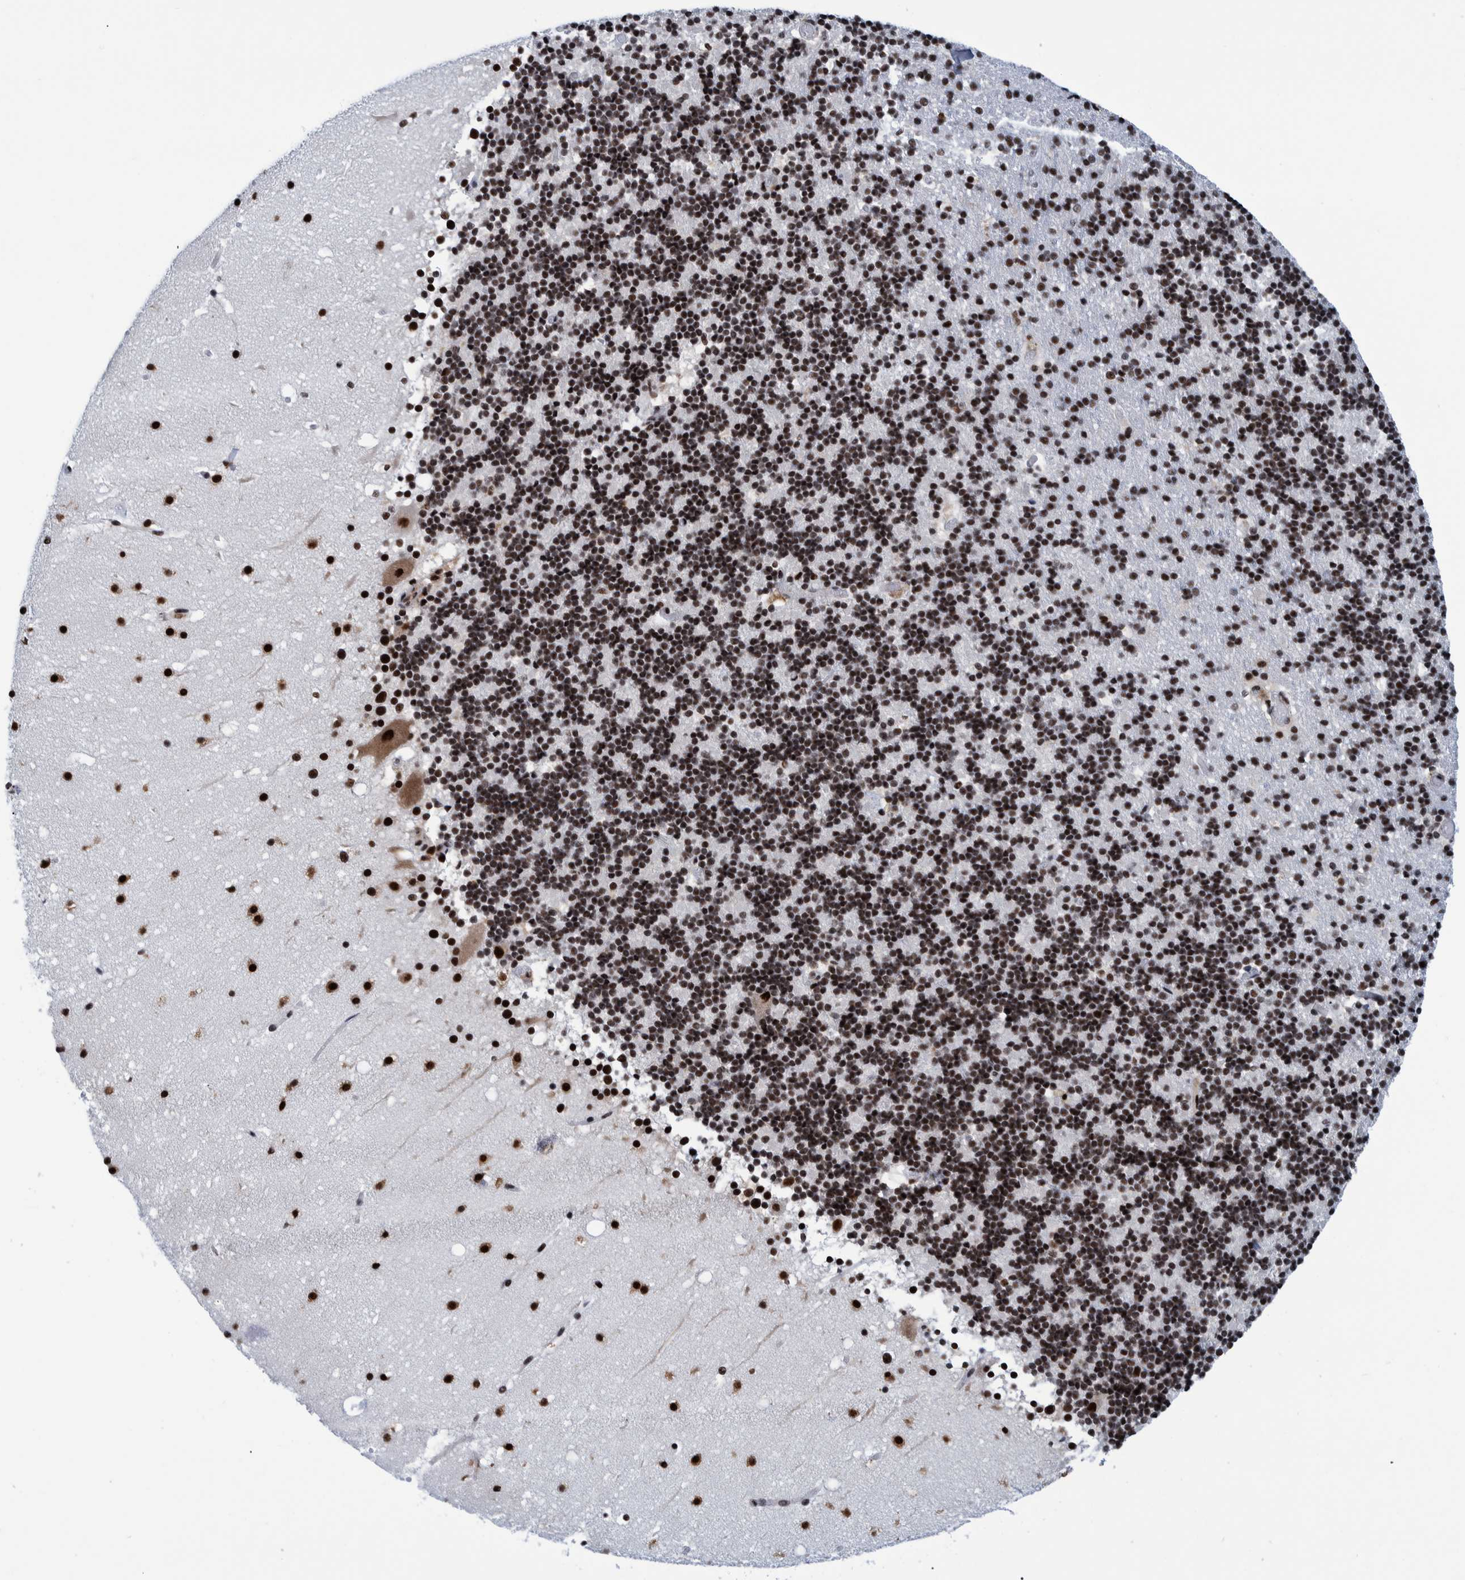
{"staining": {"intensity": "strong", "quantity": ">75%", "location": "nuclear"}, "tissue": "cerebellum", "cell_type": "Cells in granular layer", "image_type": "normal", "snomed": [{"axis": "morphology", "description": "Normal tissue, NOS"}, {"axis": "topography", "description": "Cerebellum"}], "caption": "Immunohistochemical staining of unremarkable human cerebellum shows high levels of strong nuclear expression in approximately >75% of cells in granular layer. Ihc stains the protein in brown and the nuclei are stained blue.", "gene": "EFTUD2", "patient": {"sex": "male", "age": 57}}